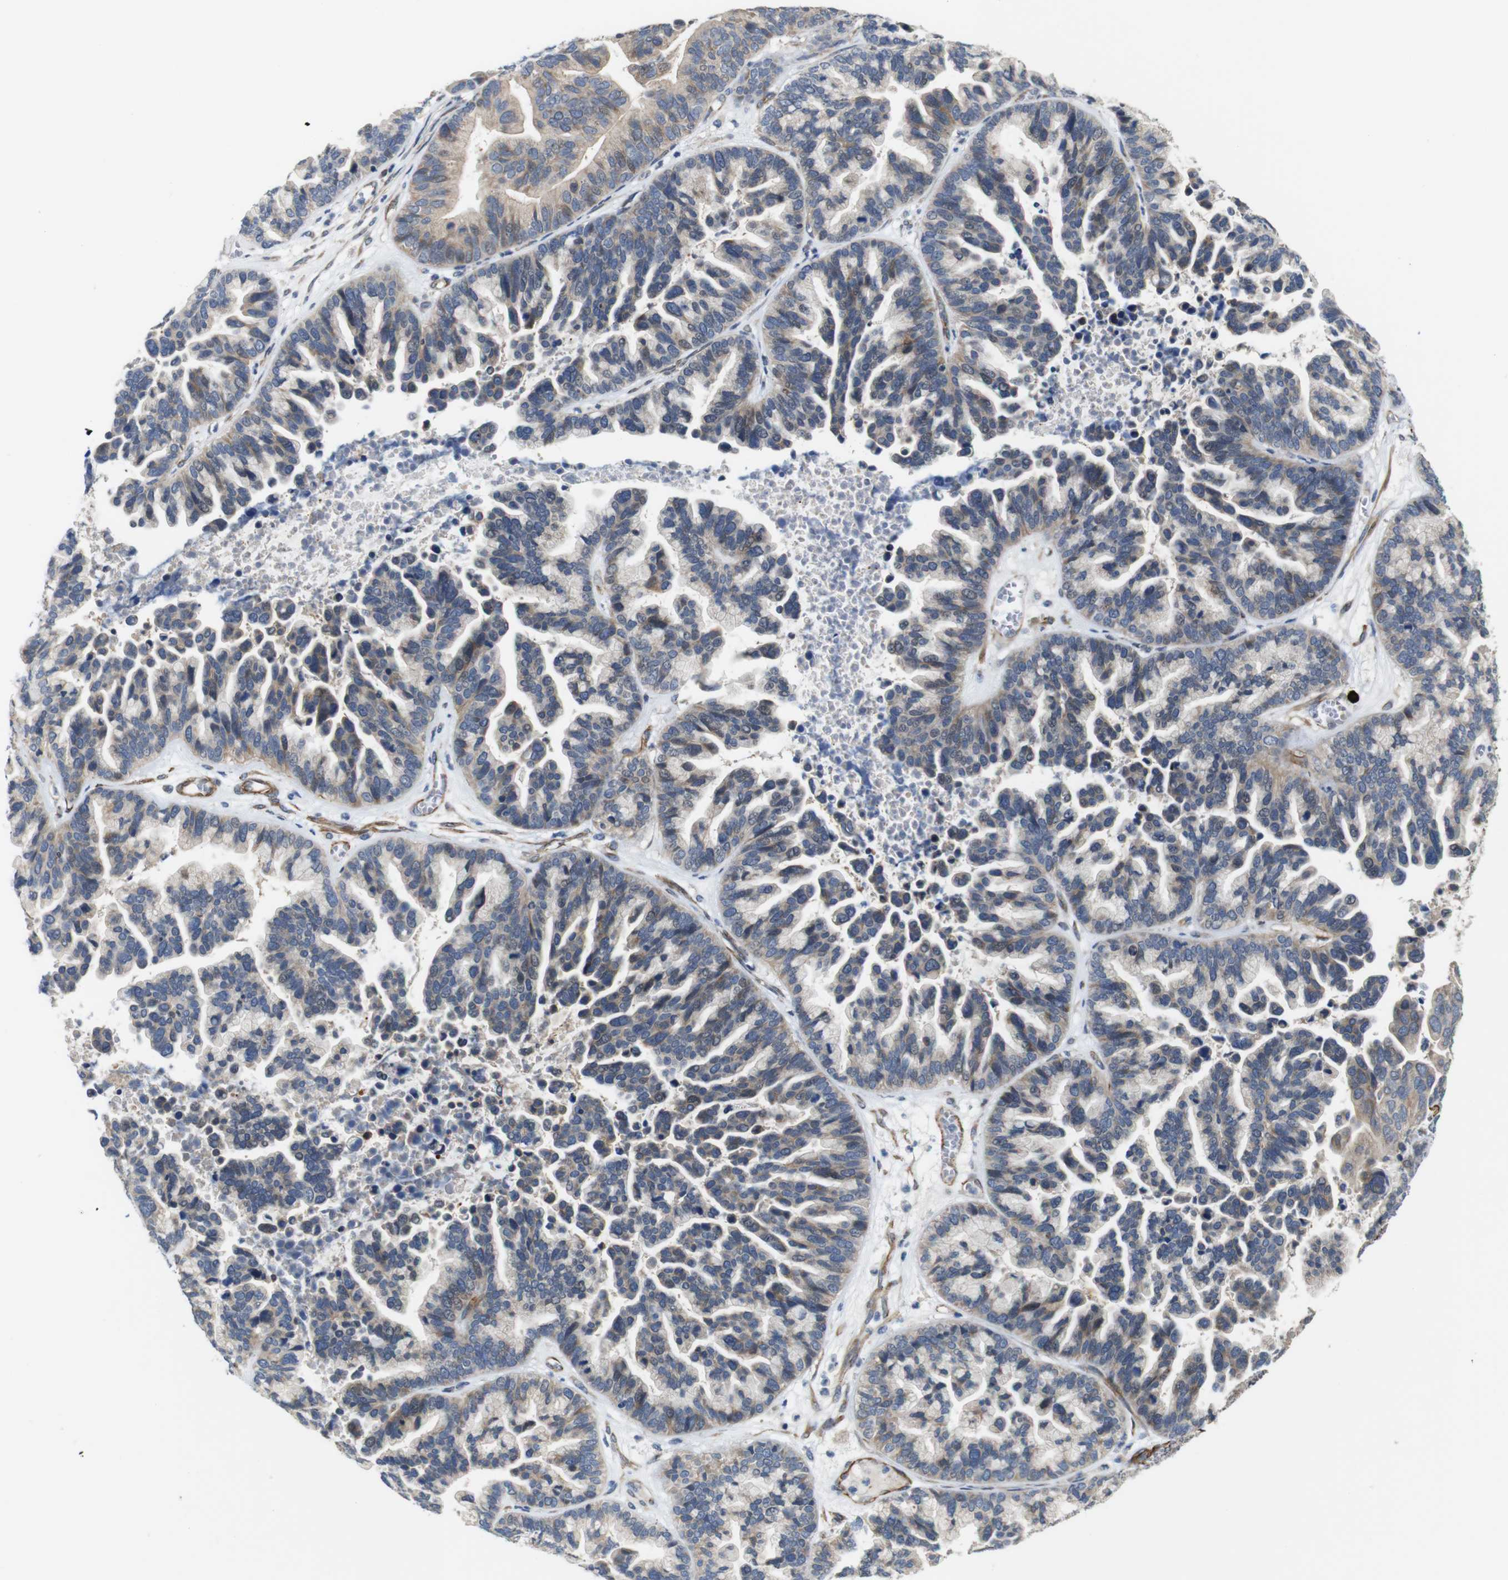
{"staining": {"intensity": "weak", "quantity": "25%-75%", "location": "cytoplasmic/membranous"}, "tissue": "ovarian cancer", "cell_type": "Tumor cells", "image_type": "cancer", "snomed": [{"axis": "morphology", "description": "Cystadenocarcinoma, serous, NOS"}, {"axis": "topography", "description": "Ovary"}], "caption": "Immunohistochemical staining of ovarian serous cystadenocarcinoma shows low levels of weak cytoplasmic/membranous staining in about 25%-75% of tumor cells. The staining was performed using DAB (3,3'-diaminobenzidine), with brown indicating positive protein expression. Nuclei are stained blue with hematoxylin.", "gene": "GGT7", "patient": {"sex": "female", "age": 56}}